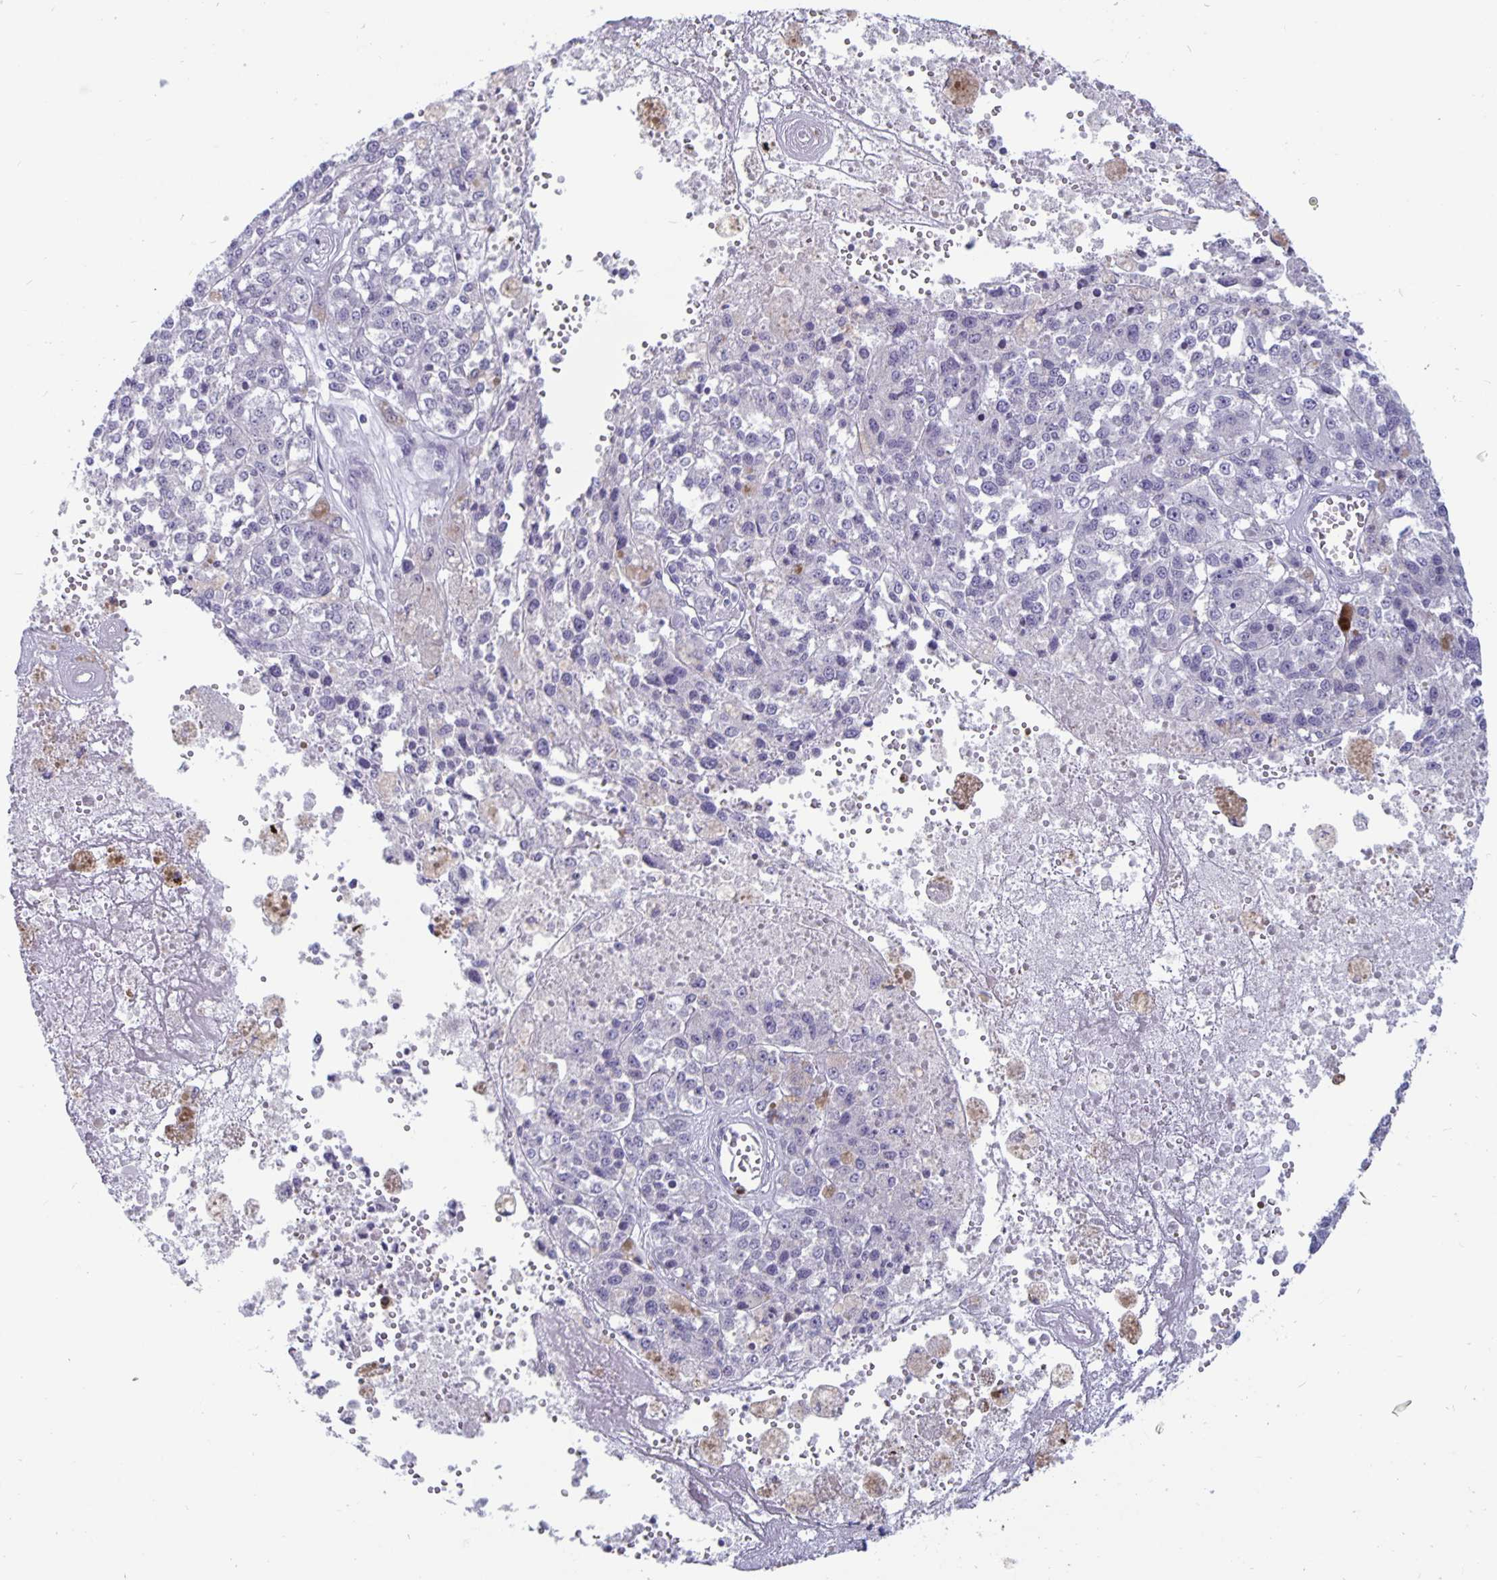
{"staining": {"intensity": "negative", "quantity": "none", "location": "none"}, "tissue": "melanoma", "cell_type": "Tumor cells", "image_type": "cancer", "snomed": [{"axis": "morphology", "description": "Malignant melanoma, Metastatic site"}, {"axis": "topography", "description": "Lymph node"}], "caption": "Tumor cells show no significant protein positivity in malignant melanoma (metastatic site). (Brightfield microscopy of DAB immunohistochemistry (IHC) at high magnification).", "gene": "PLCB3", "patient": {"sex": "female", "age": 64}}